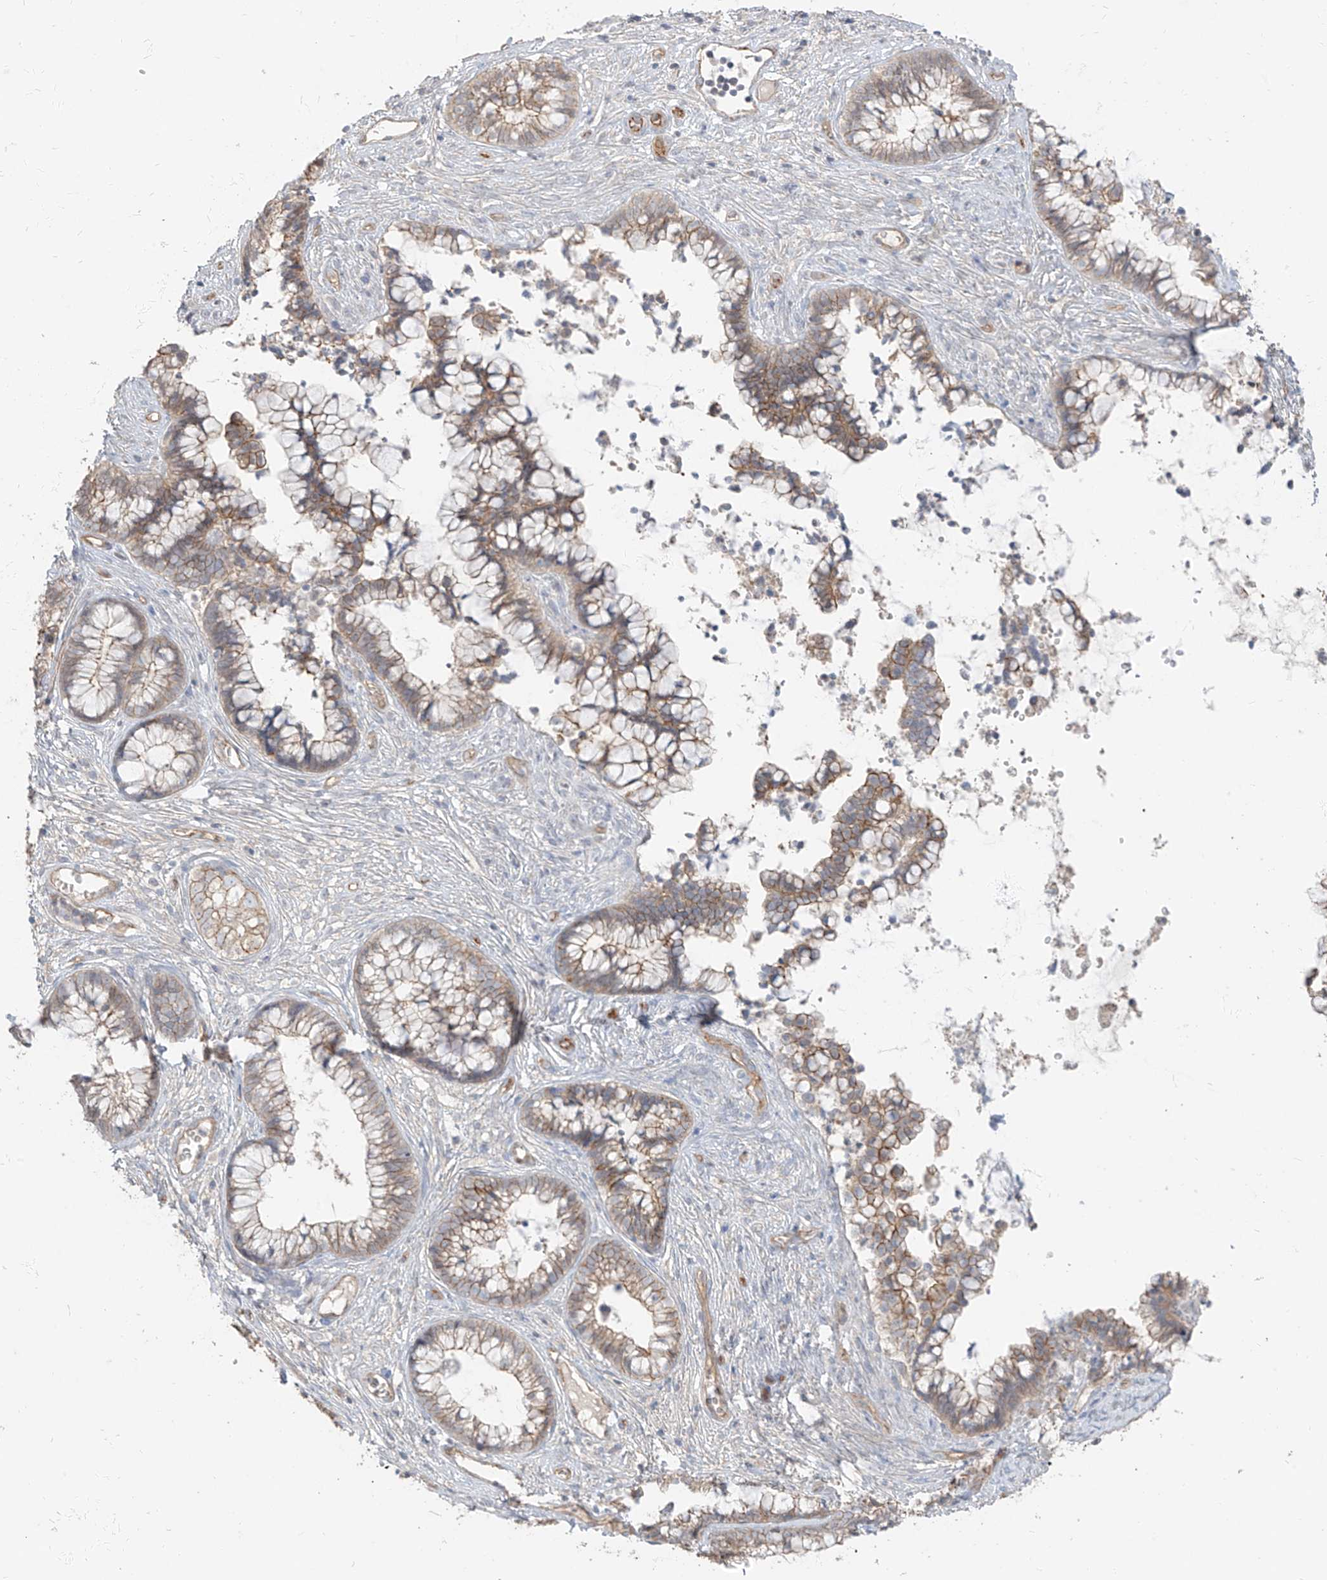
{"staining": {"intensity": "moderate", "quantity": "25%-75%", "location": "cytoplasmic/membranous"}, "tissue": "cervical cancer", "cell_type": "Tumor cells", "image_type": "cancer", "snomed": [{"axis": "morphology", "description": "Adenocarcinoma, NOS"}, {"axis": "topography", "description": "Cervix"}], "caption": "A medium amount of moderate cytoplasmic/membranous positivity is present in about 25%-75% of tumor cells in adenocarcinoma (cervical) tissue. The staining is performed using DAB brown chromogen to label protein expression. The nuclei are counter-stained blue using hematoxylin.", "gene": "EPHX4", "patient": {"sex": "female", "age": 44}}